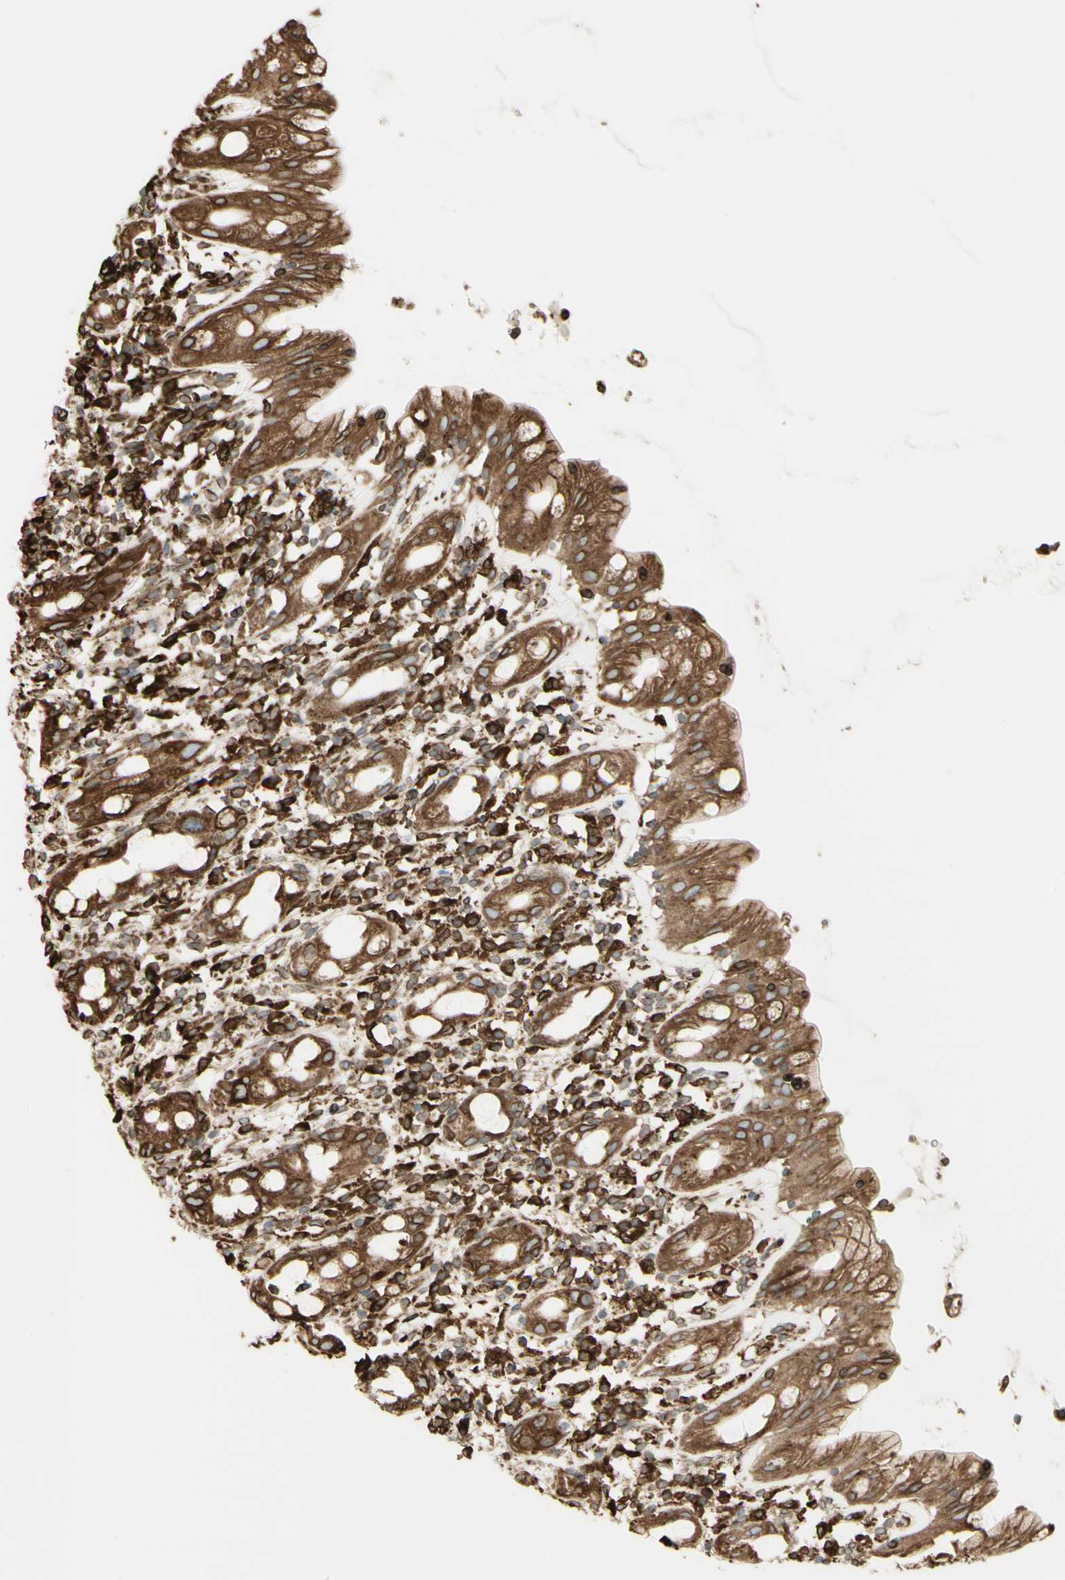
{"staining": {"intensity": "moderate", "quantity": ">75%", "location": "cytoplasmic/membranous"}, "tissue": "rectum", "cell_type": "Glandular cells", "image_type": "normal", "snomed": [{"axis": "morphology", "description": "Normal tissue, NOS"}, {"axis": "topography", "description": "Rectum"}], "caption": "Protein staining of unremarkable rectum displays moderate cytoplasmic/membranous staining in about >75% of glandular cells. The protein is stained brown, and the nuclei are stained in blue (DAB (3,3'-diaminobenzidine) IHC with brightfield microscopy, high magnification).", "gene": "CANX", "patient": {"sex": "male", "age": 44}}